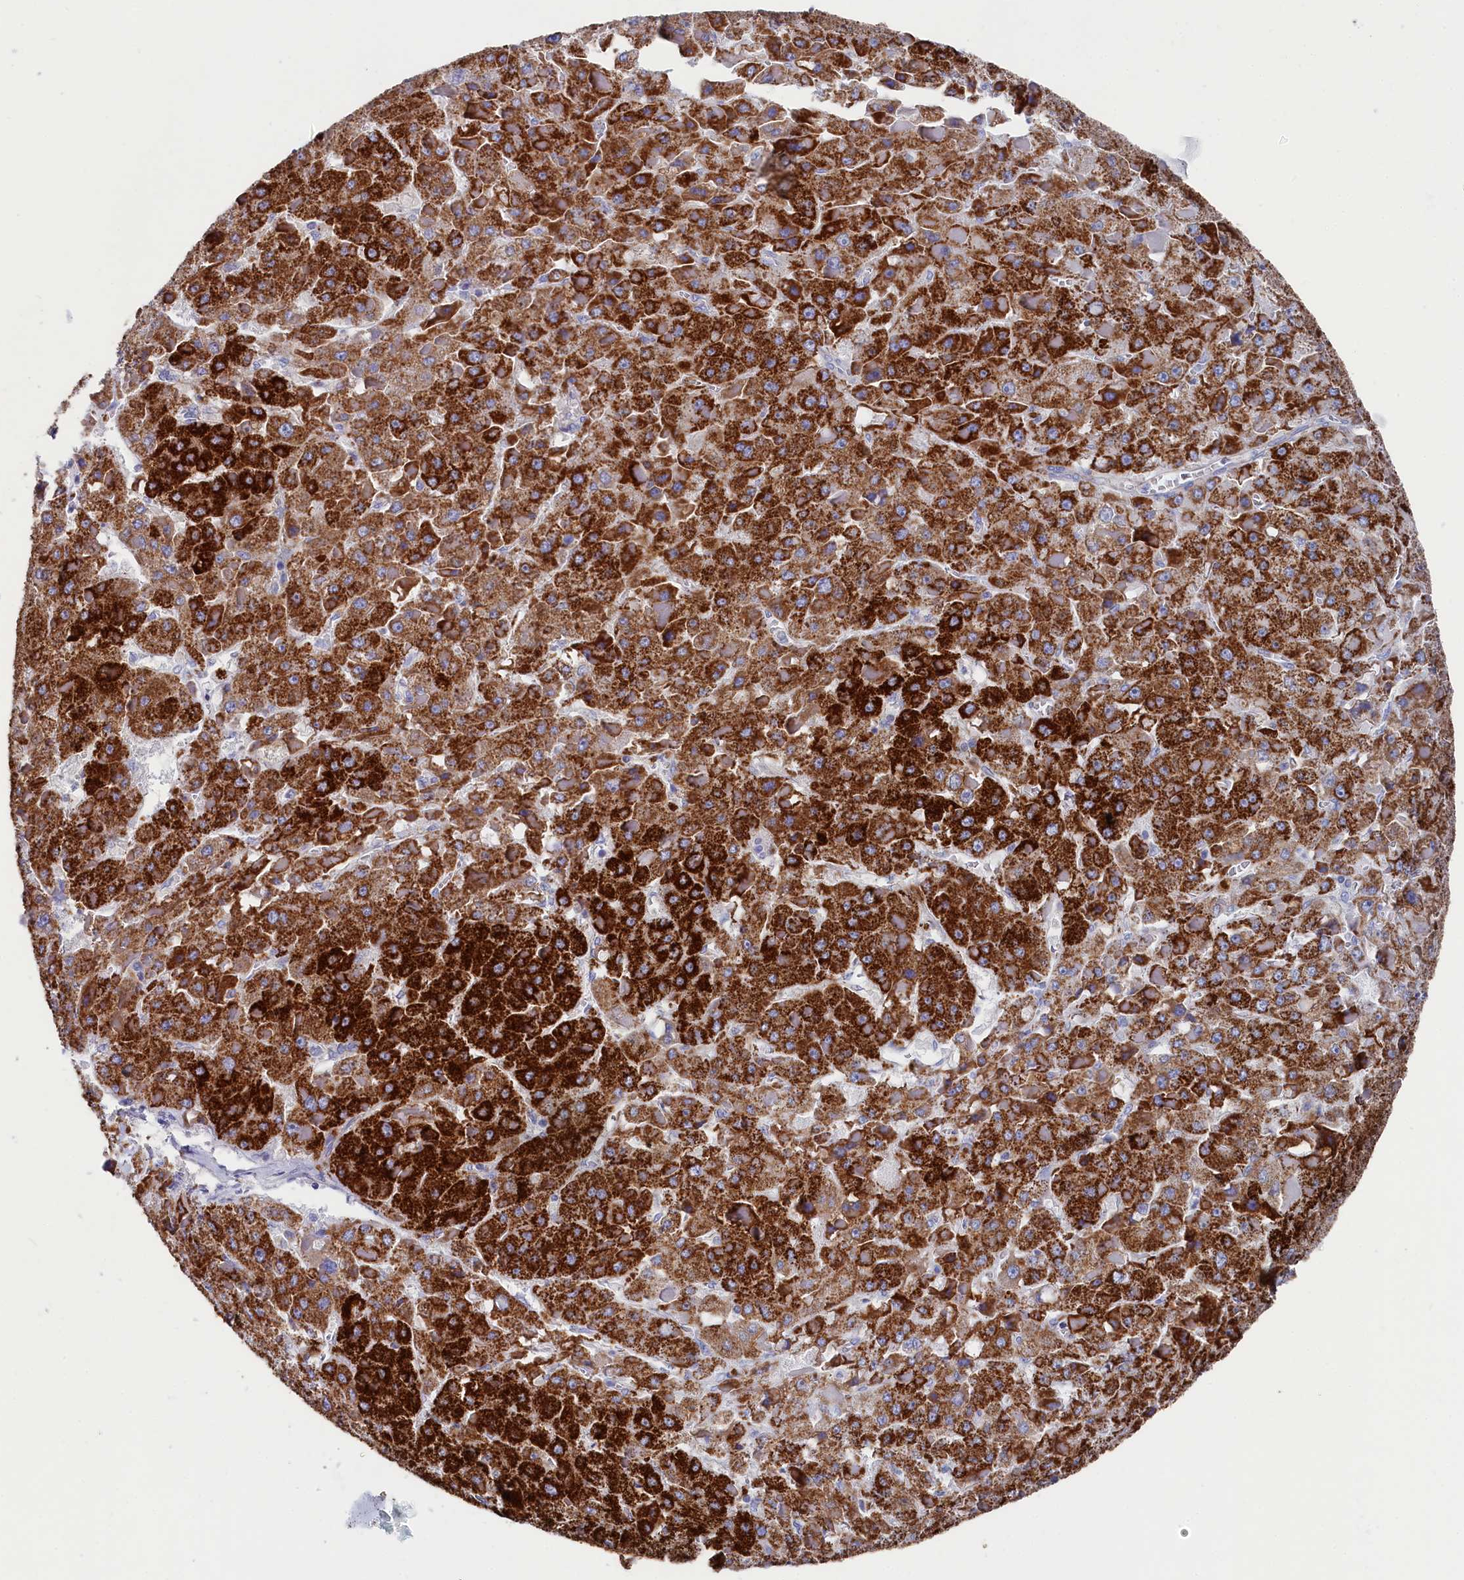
{"staining": {"intensity": "strong", "quantity": ">75%", "location": "cytoplasmic/membranous"}, "tissue": "liver cancer", "cell_type": "Tumor cells", "image_type": "cancer", "snomed": [{"axis": "morphology", "description": "Carcinoma, Hepatocellular, NOS"}, {"axis": "topography", "description": "Liver"}], "caption": "A brown stain labels strong cytoplasmic/membranous staining of a protein in liver cancer (hepatocellular carcinoma) tumor cells. (brown staining indicates protein expression, while blue staining denotes nuclei).", "gene": "MMAB", "patient": {"sex": "female", "age": 73}}